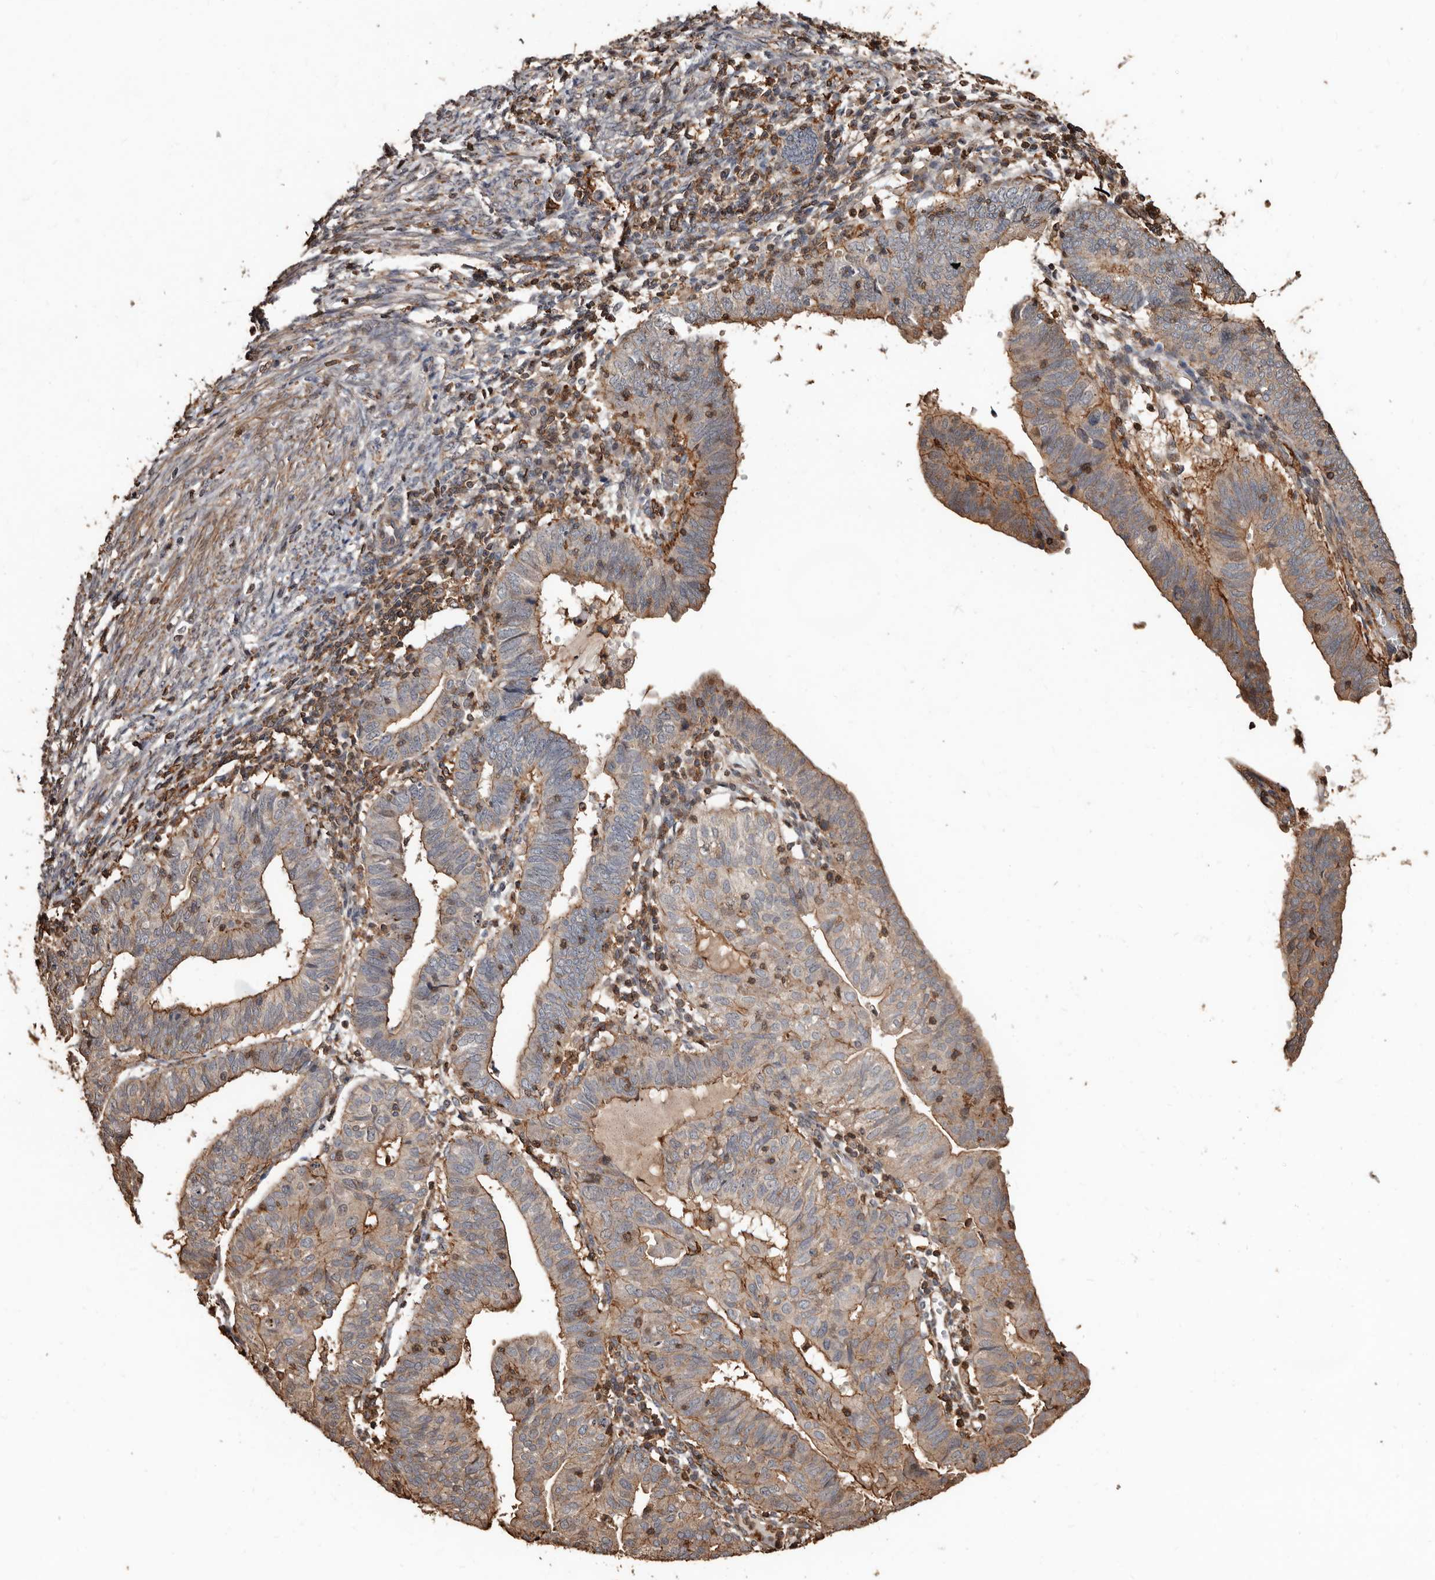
{"staining": {"intensity": "moderate", "quantity": "25%-75%", "location": "cytoplasmic/membranous"}, "tissue": "endometrial cancer", "cell_type": "Tumor cells", "image_type": "cancer", "snomed": [{"axis": "morphology", "description": "Adenocarcinoma, NOS"}, {"axis": "topography", "description": "Uterus"}], "caption": "A high-resolution image shows immunohistochemistry (IHC) staining of endometrial adenocarcinoma, which demonstrates moderate cytoplasmic/membranous staining in about 25%-75% of tumor cells. (DAB IHC, brown staining for protein, blue staining for nuclei).", "gene": "GSK3A", "patient": {"sex": "female", "age": 77}}